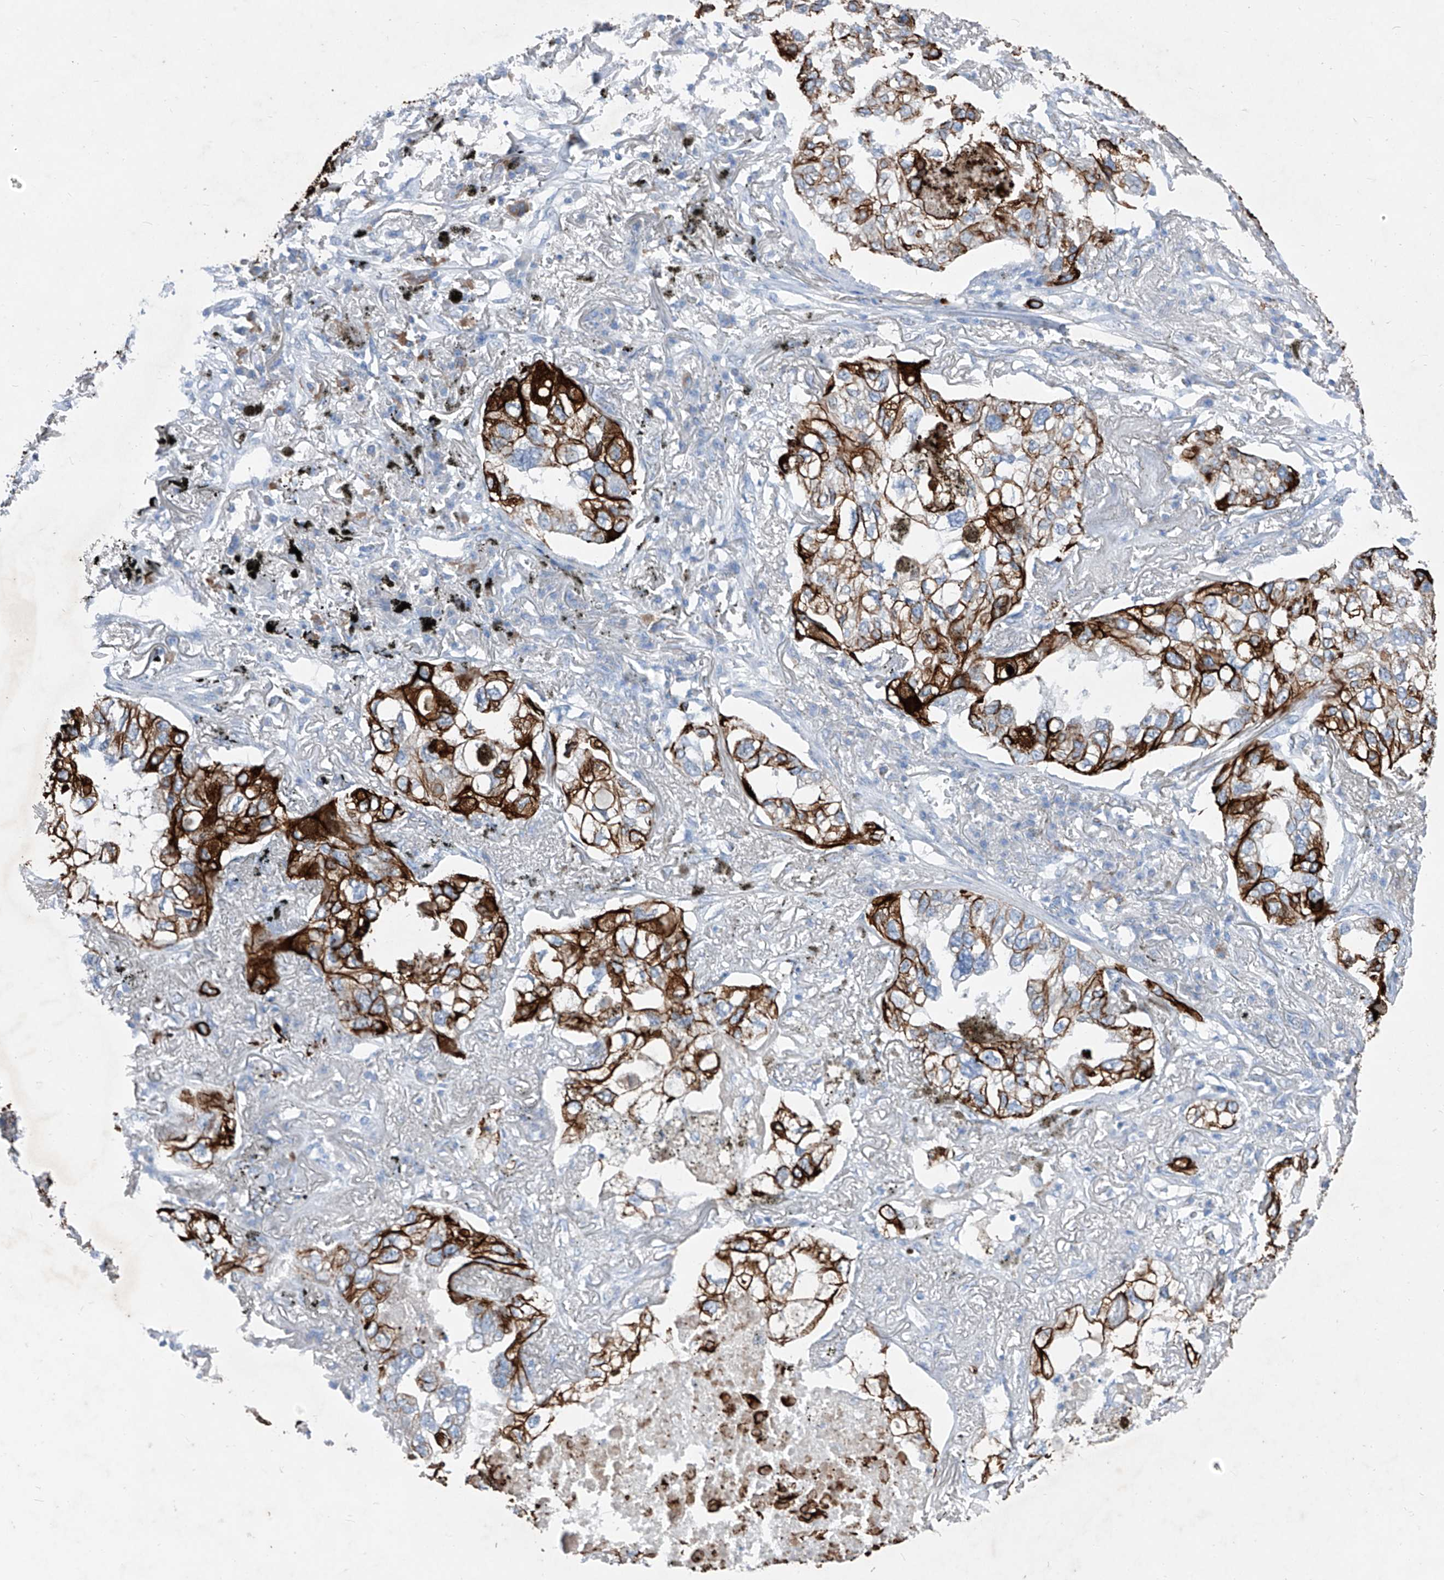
{"staining": {"intensity": "strong", "quantity": "25%-75%", "location": "cytoplasmic/membranous"}, "tissue": "lung cancer", "cell_type": "Tumor cells", "image_type": "cancer", "snomed": [{"axis": "morphology", "description": "Adenocarcinoma, NOS"}, {"axis": "topography", "description": "Lung"}], "caption": "Strong cytoplasmic/membranous positivity for a protein is identified in about 25%-75% of tumor cells of lung cancer (adenocarcinoma) using IHC.", "gene": "FRS3", "patient": {"sex": "male", "age": 65}}